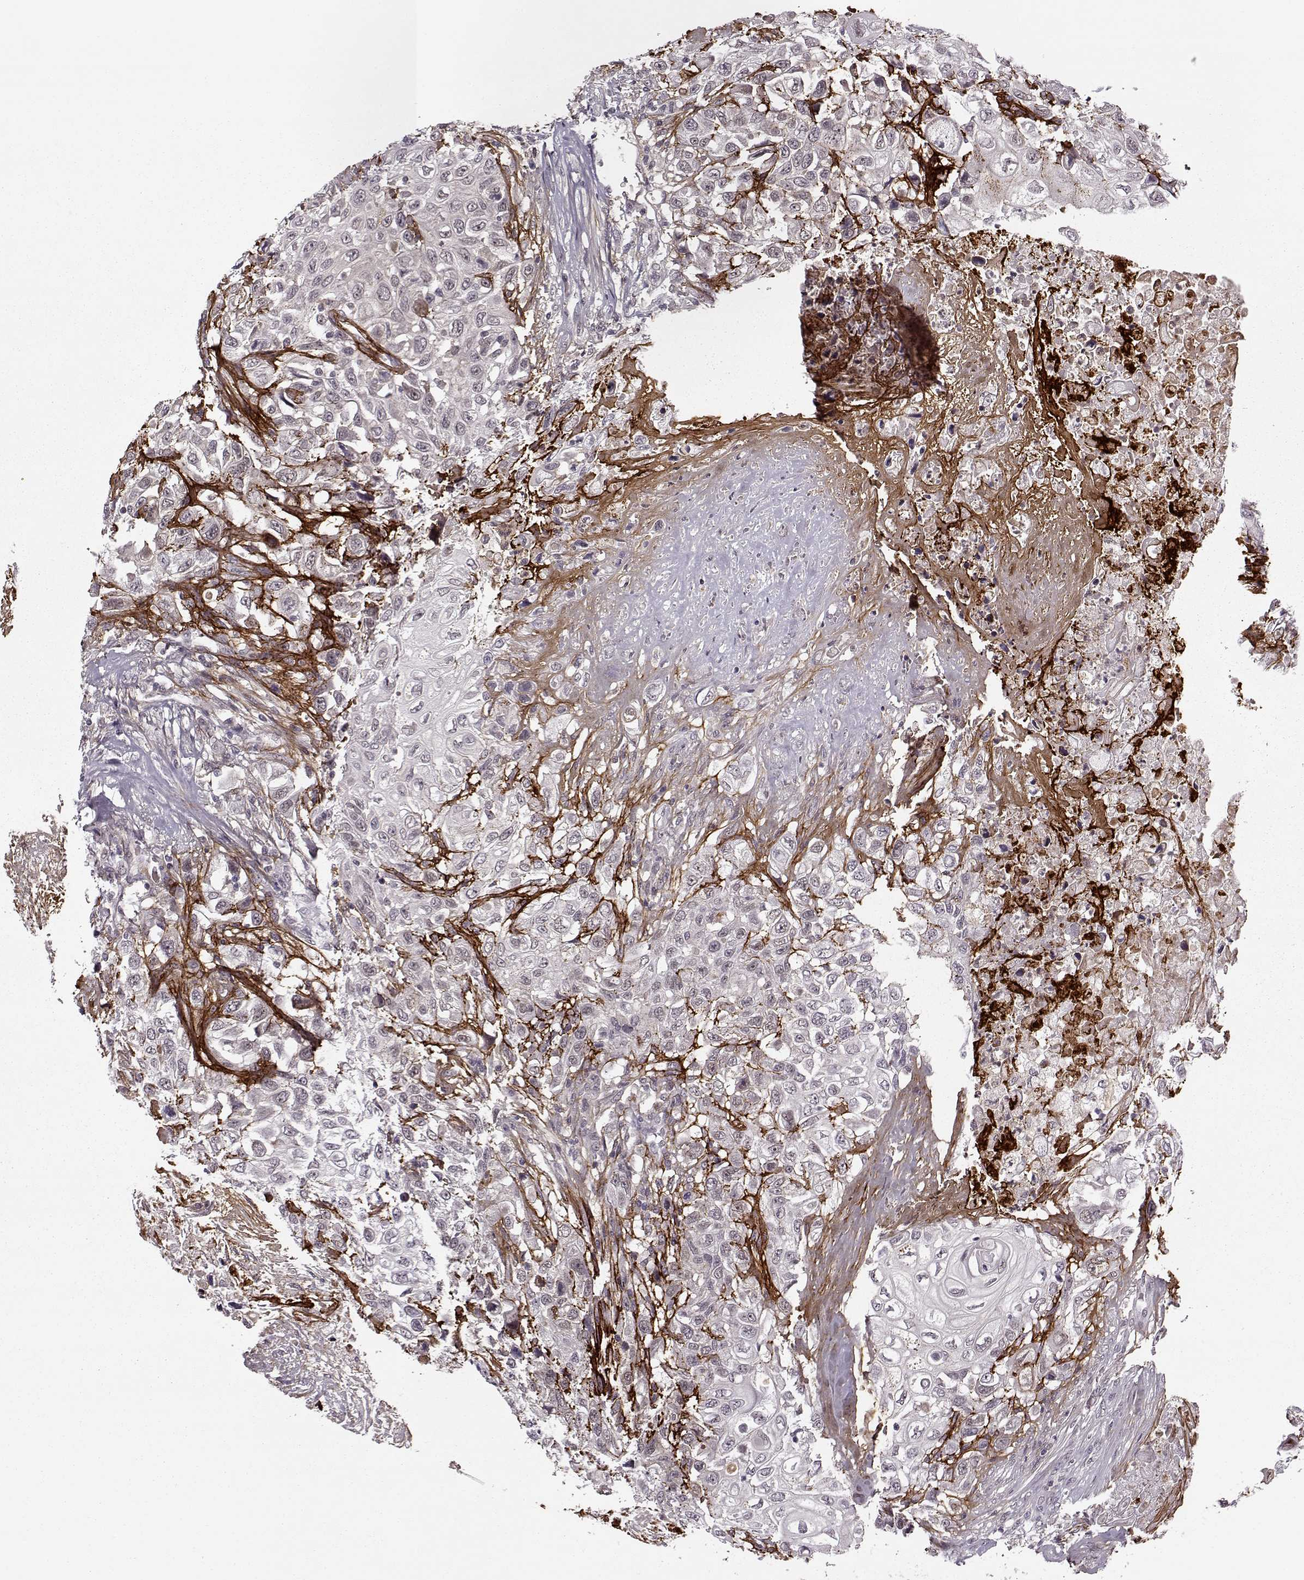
{"staining": {"intensity": "strong", "quantity": "<25%", "location": "cytoplasmic/membranous"}, "tissue": "urothelial cancer", "cell_type": "Tumor cells", "image_type": "cancer", "snomed": [{"axis": "morphology", "description": "Urothelial carcinoma, High grade"}, {"axis": "topography", "description": "Urinary bladder"}], "caption": "Protein staining by immunohistochemistry (IHC) displays strong cytoplasmic/membranous positivity in approximately <25% of tumor cells in urothelial cancer.", "gene": "DENND4B", "patient": {"sex": "female", "age": 56}}